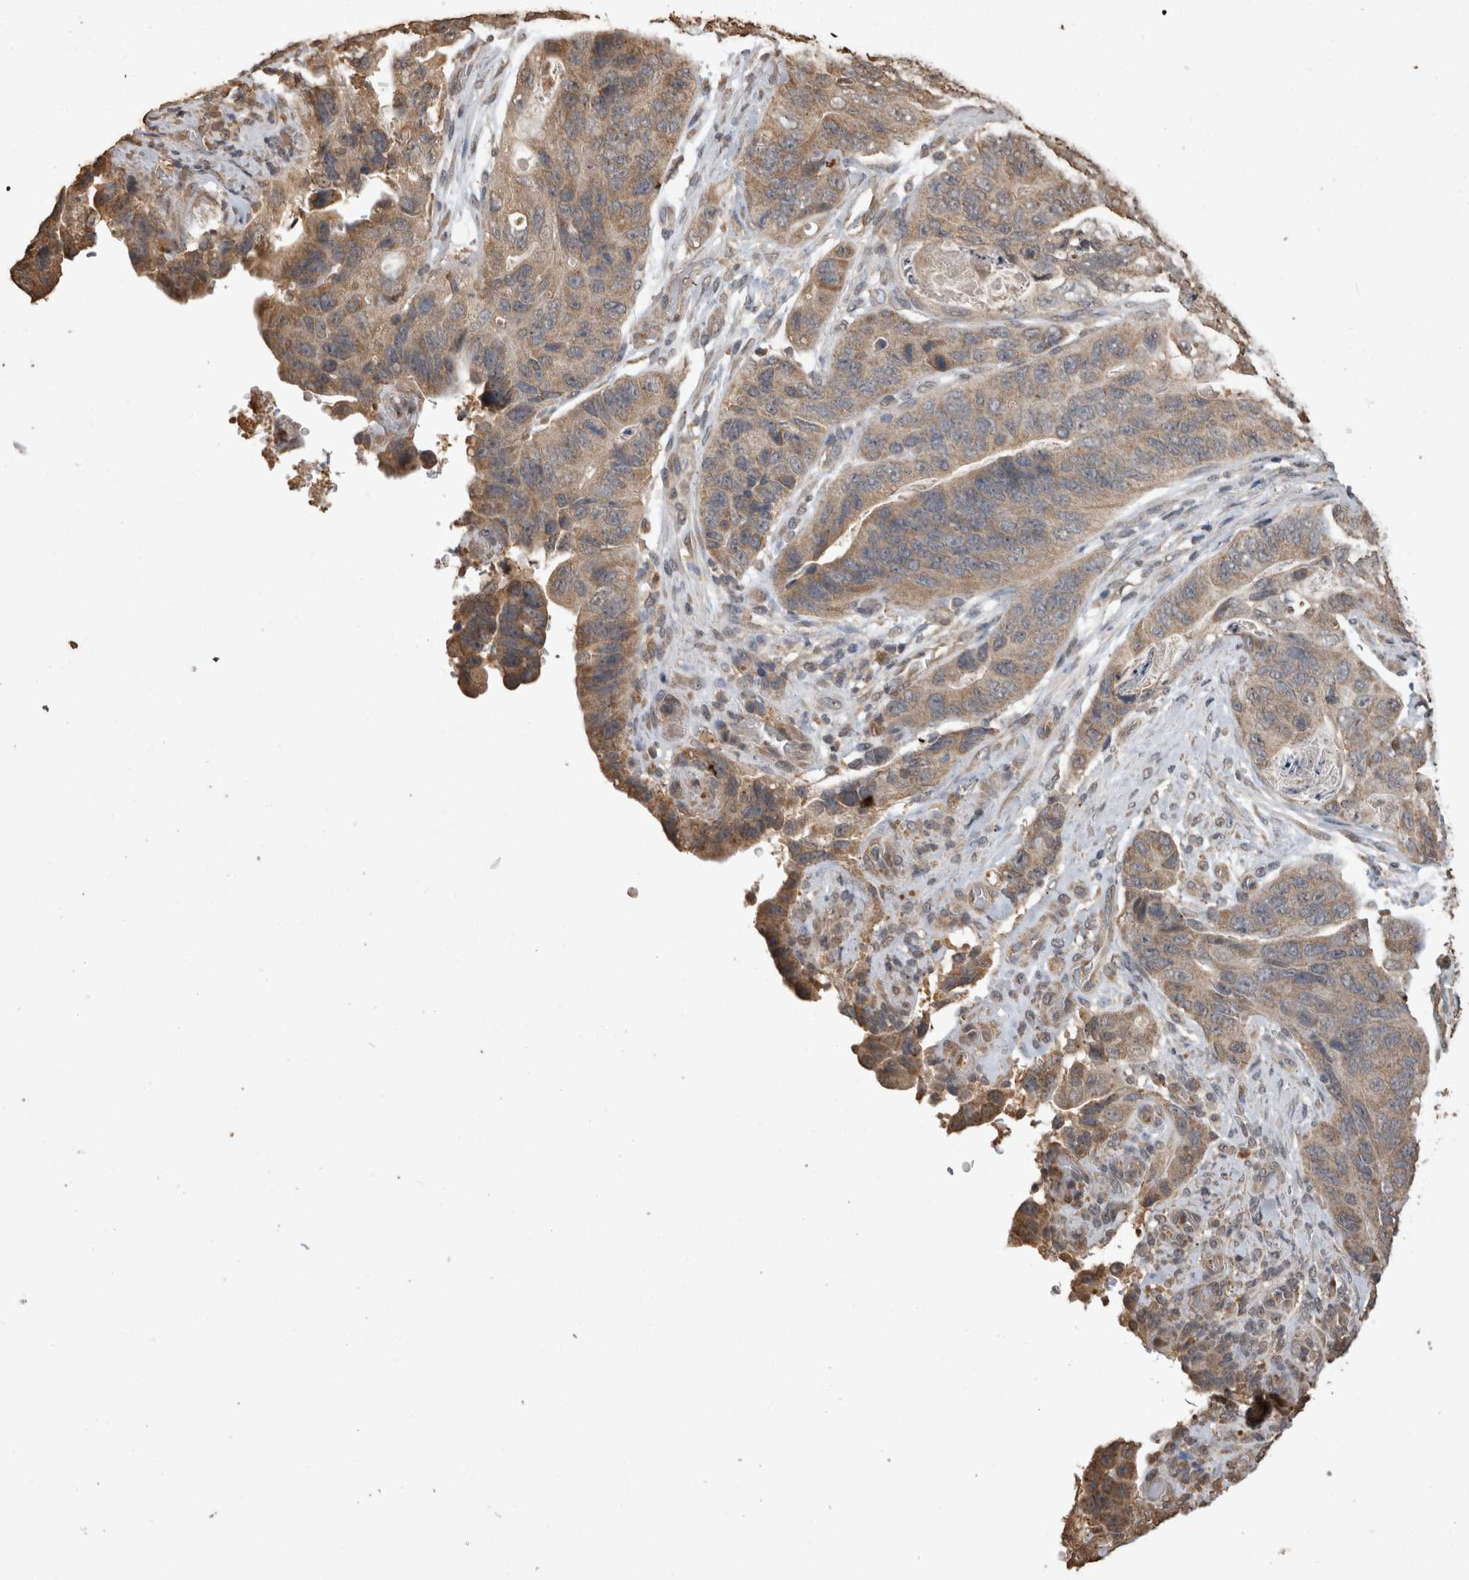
{"staining": {"intensity": "moderate", "quantity": ">75%", "location": "cytoplasmic/membranous"}, "tissue": "stomach cancer", "cell_type": "Tumor cells", "image_type": "cancer", "snomed": [{"axis": "morphology", "description": "Adenocarcinoma, NOS"}, {"axis": "topography", "description": "Stomach"}], "caption": "A brown stain shows moderate cytoplasmic/membranous expression of a protein in human stomach cancer (adenocarcinoma) tumor cells. (Brightfield microscopy of DAB IHC at high magnification).", "gene": "SOCS5", "patient": {"sex": "female", "age": 89}}